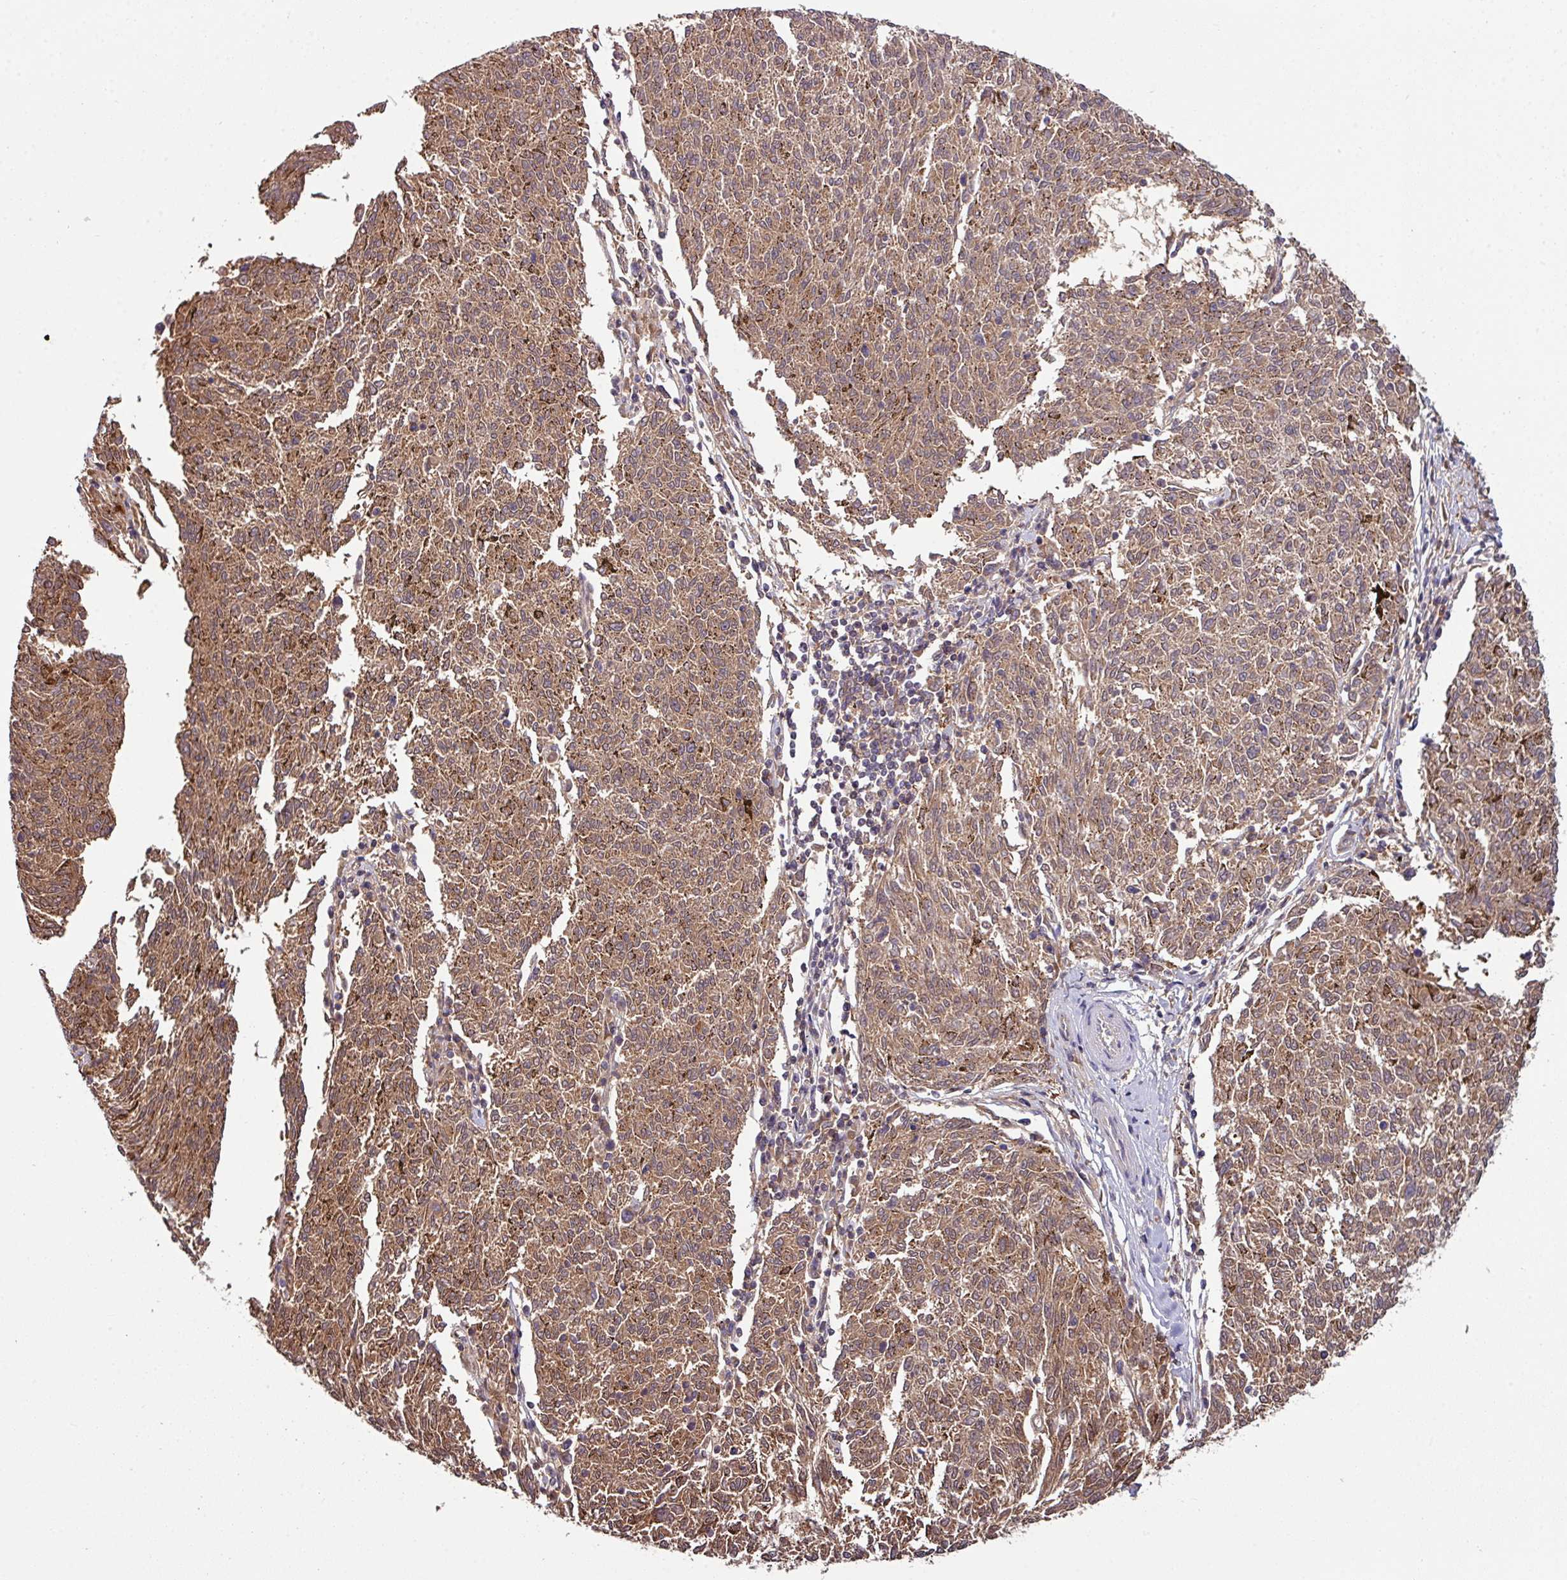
{"staining": {"intensity": "moderate", "quantity": ">75%", "location": "cytoplasmic/membranous"}, "tissue": "melanoma", "cell_type": "Tumor cells", "image_type": "cancer", "snomed": [{"axis": "morphology", "description": "Malignant melanoma, NOS"}, {"axis": "topography", "description": "Skin"}], "caption": "Human melanoma stained with a brown dye displays moderate cytoplasmic/membranous positive positivity in approximately >75% of tumor cells.", "gene": "SLAMF6", "patient": {"sex": "female", "age": 72}}